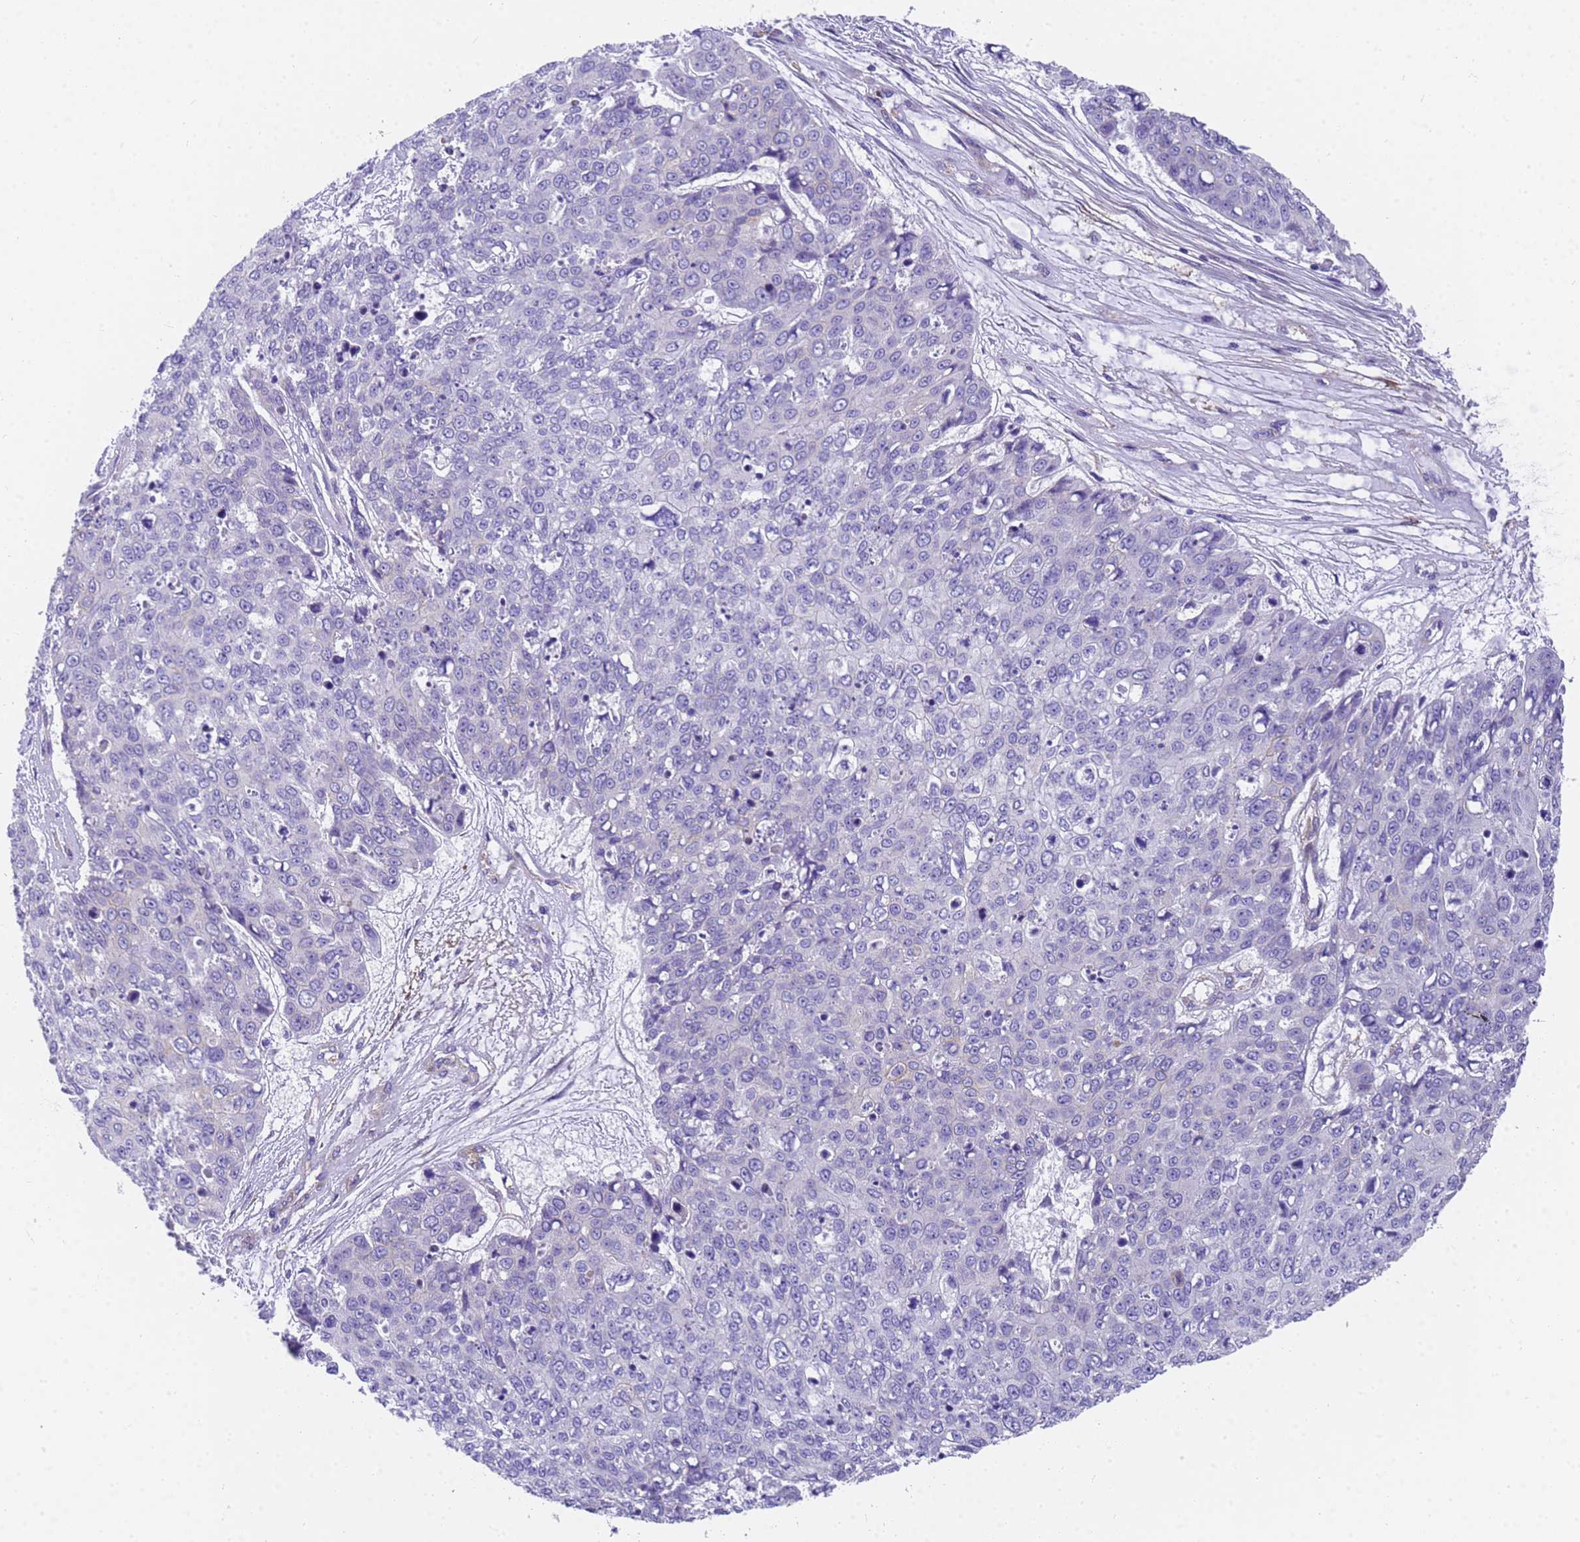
{"staining": {"intensity": "negative", "quantity": "none", "location": "none"}, "tissue": "skin cancer", "cell_type": "Tumor cells", "image_type": "cancer", "snomed": [{"axis": "morphology", "description": "Squamous cell carcinoma, NOS"}, {"axis": "topography", "description": "Skin"}], "caption": "Skin cancer was stained to show a protein in brown. There is no significant expression in tumor cells.", "gene": "MVB12A", "patient": {"sex": "male", "age": 71}}